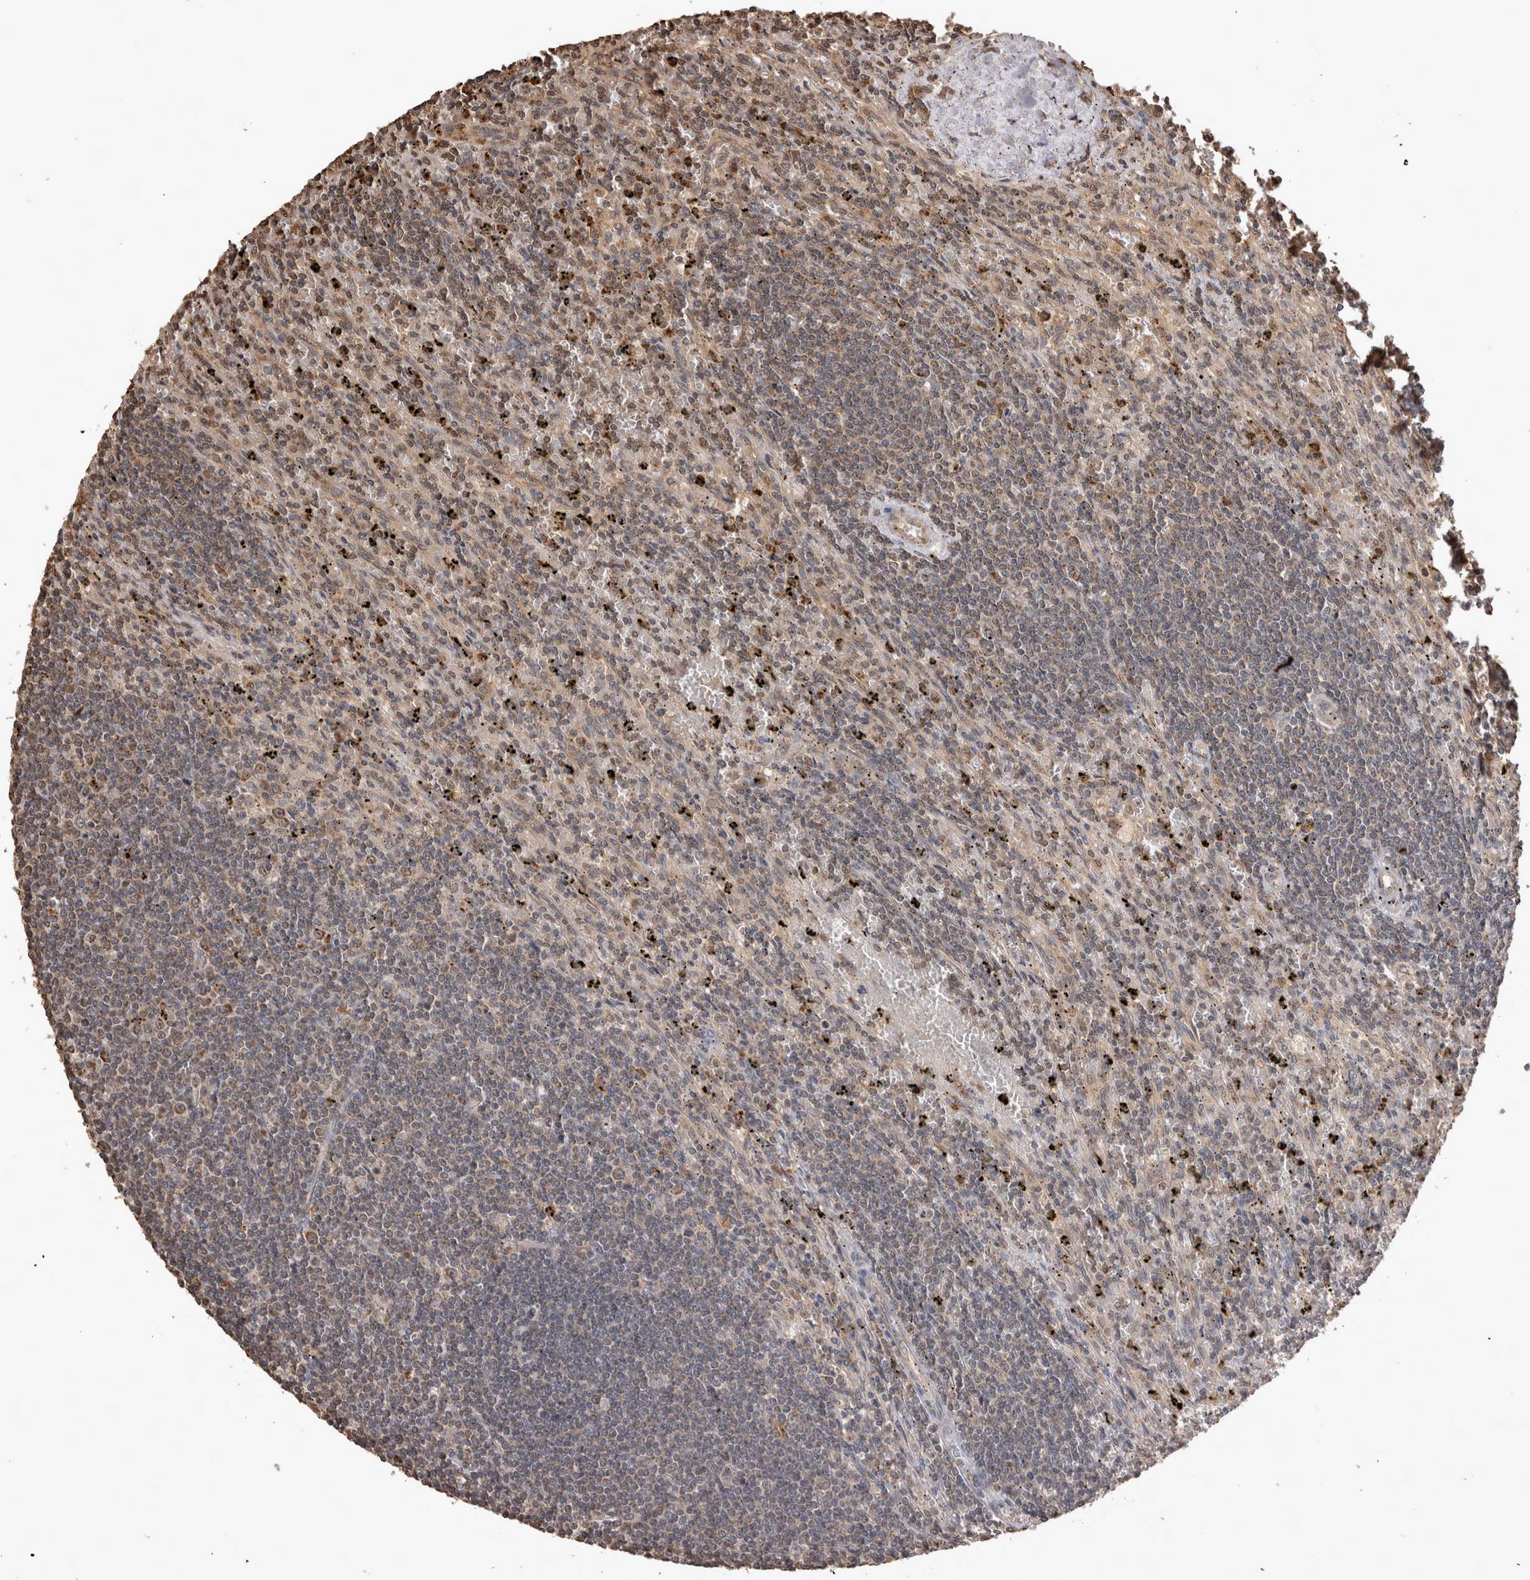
{"staining": {"intensity": "moderate", "quantity": "<25%", "location": "cytoplasmic/membranous"}, "tissue": "lymphoma", "cell_type": "Tumor cells", "image_type": "cancer", "snomed": [{"axis": "morphology", "description": "Malignant lymphoma, non-Hodgkin's type, Low grade"}, {"axis": "topography", "description": "Spleen"}], "caption": "Protein staining of lymphoma tissue displays moderate cytoplasmic/membranous expression in approximately <25% of tumor cells.", "gene": "SOCS5", "patient": {"sex": "male", "age": 76}}